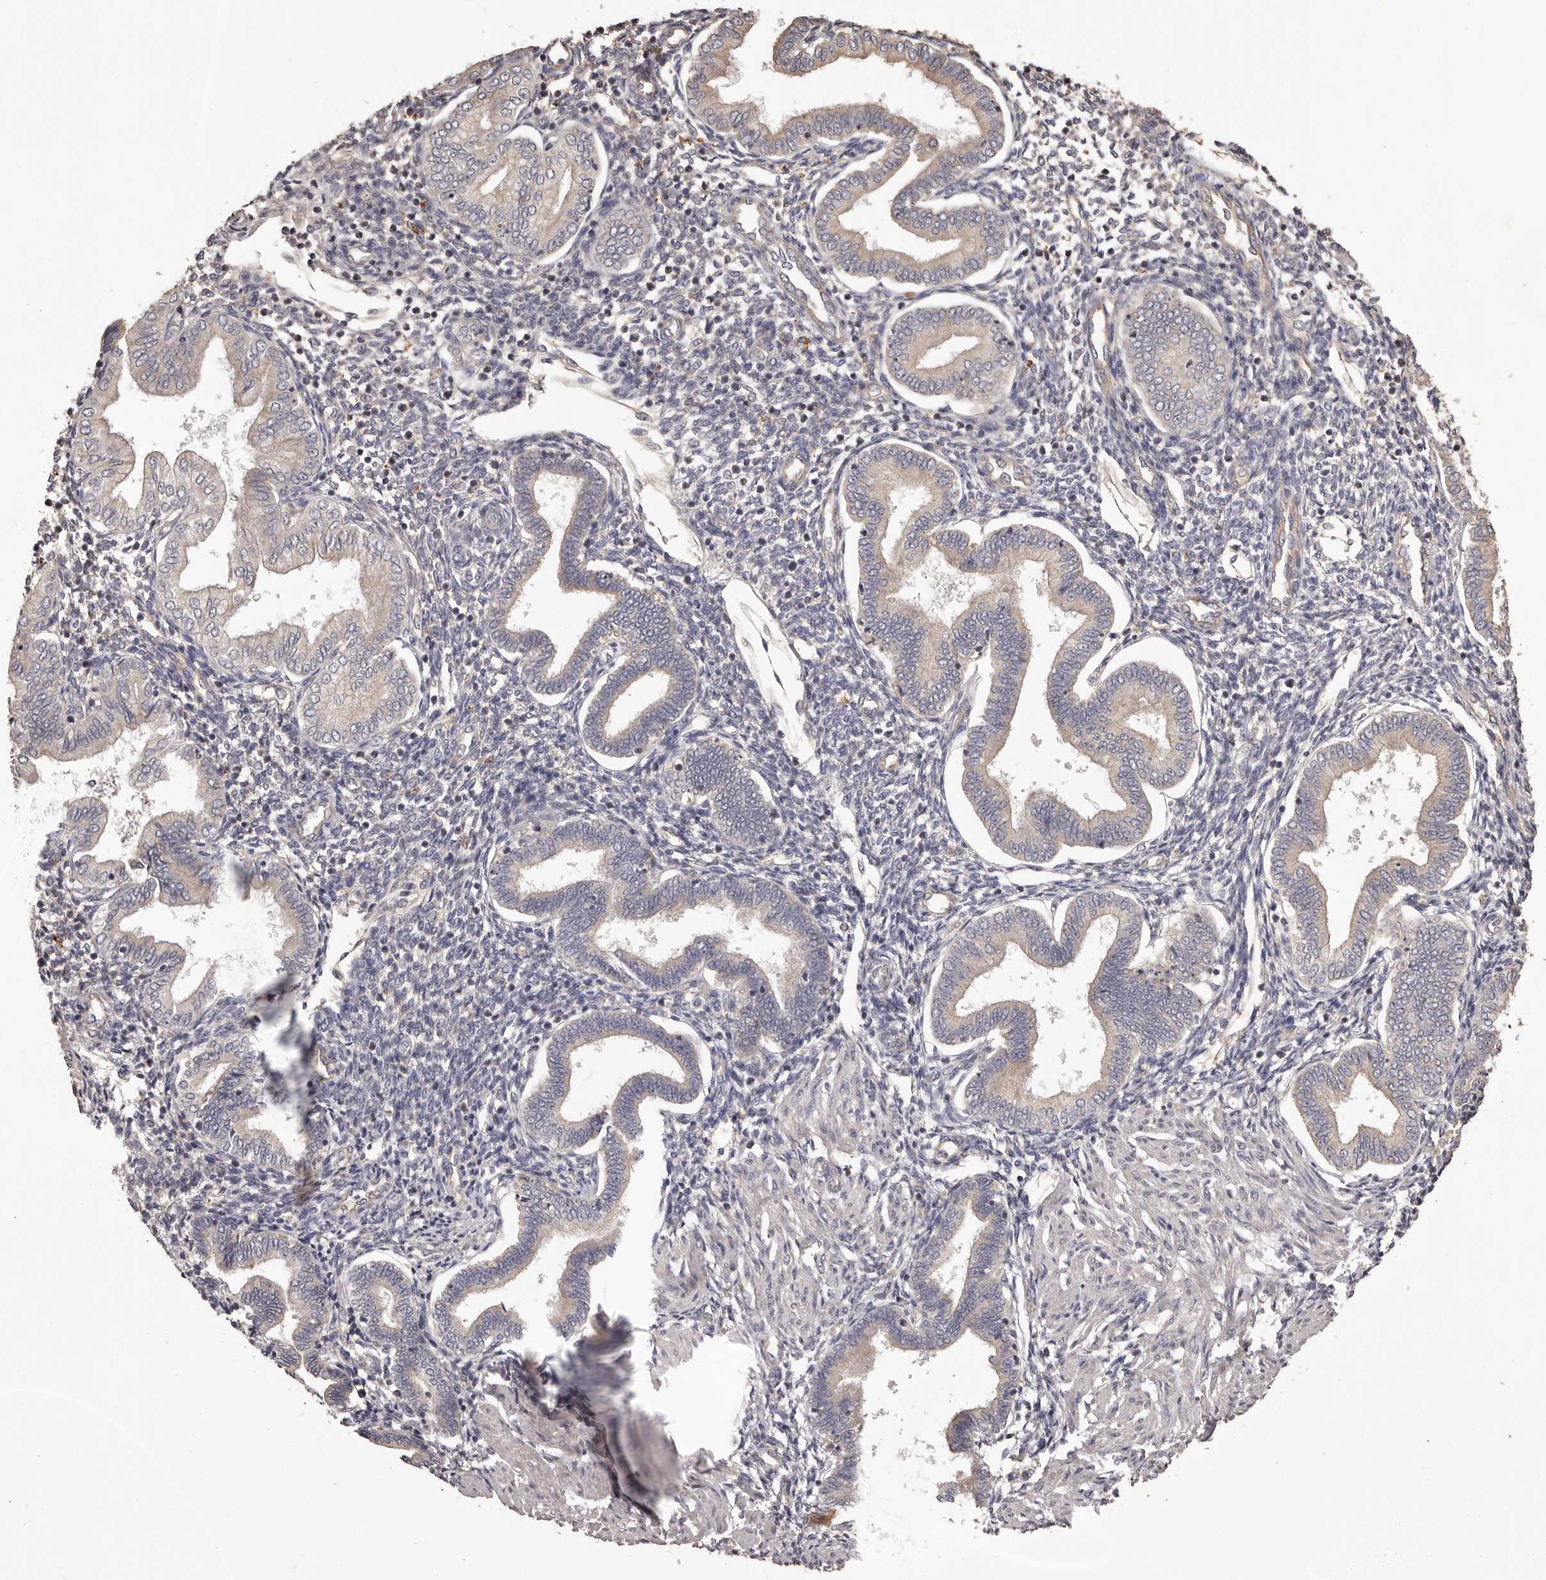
{"staining": {"intensity": "negative", "quantity": "none", "location": "none"}, "tissue": "endometrium", "cell_type": "Cells in endometrial stroma", "image_type": "normal", "snomed": [{"axis": "morphology", "description": "Normal tissue, NOS"}, {"axis": "topography", "description": "Endometrium"}], "caption": "An image of endometrium stained for a protein demonstrates no brown staining in cells in endometrial stroma.", "gene": "ETNK1", "patient": {"sex": "female", "age": 53}}